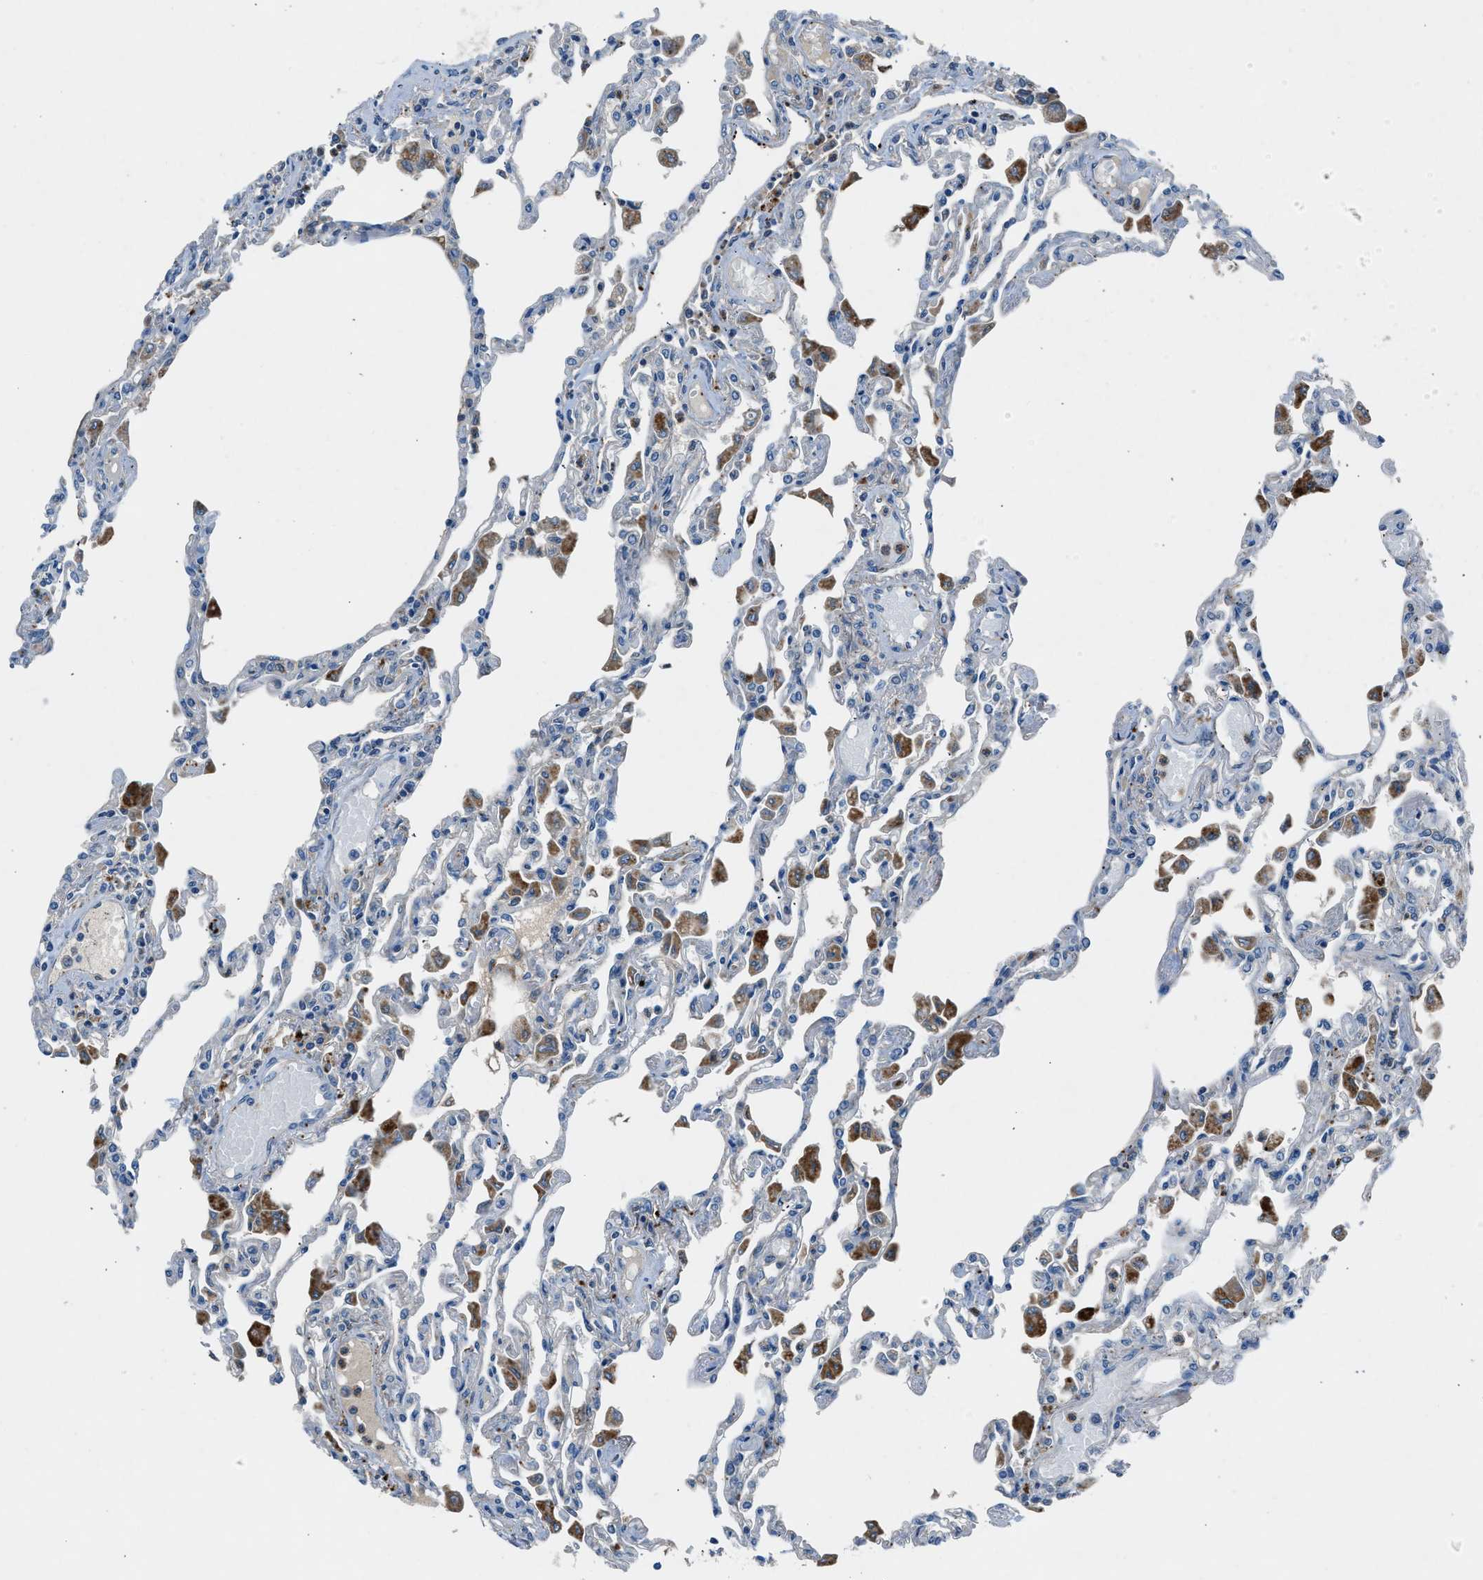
{"staining": {"intensity": "weak", "quantity": "<25%", "location": "cytoplasmic/membranous"}, "tissue": "lung", "cell_type": "Alveolar cells", "image_type": "normal", "snomed": [{"axis": "morphology", "description": "Normal tissue, NOS"}, {"axis": "topography", "description": "Bronchus"}, {"axis": "topography", "description": "Lung"}], "caption": "IHC of benign lung exhibits no positivity in alveolar cells.", "gene": "BMP1", "patient": {"sex": "female", "age": 49}}